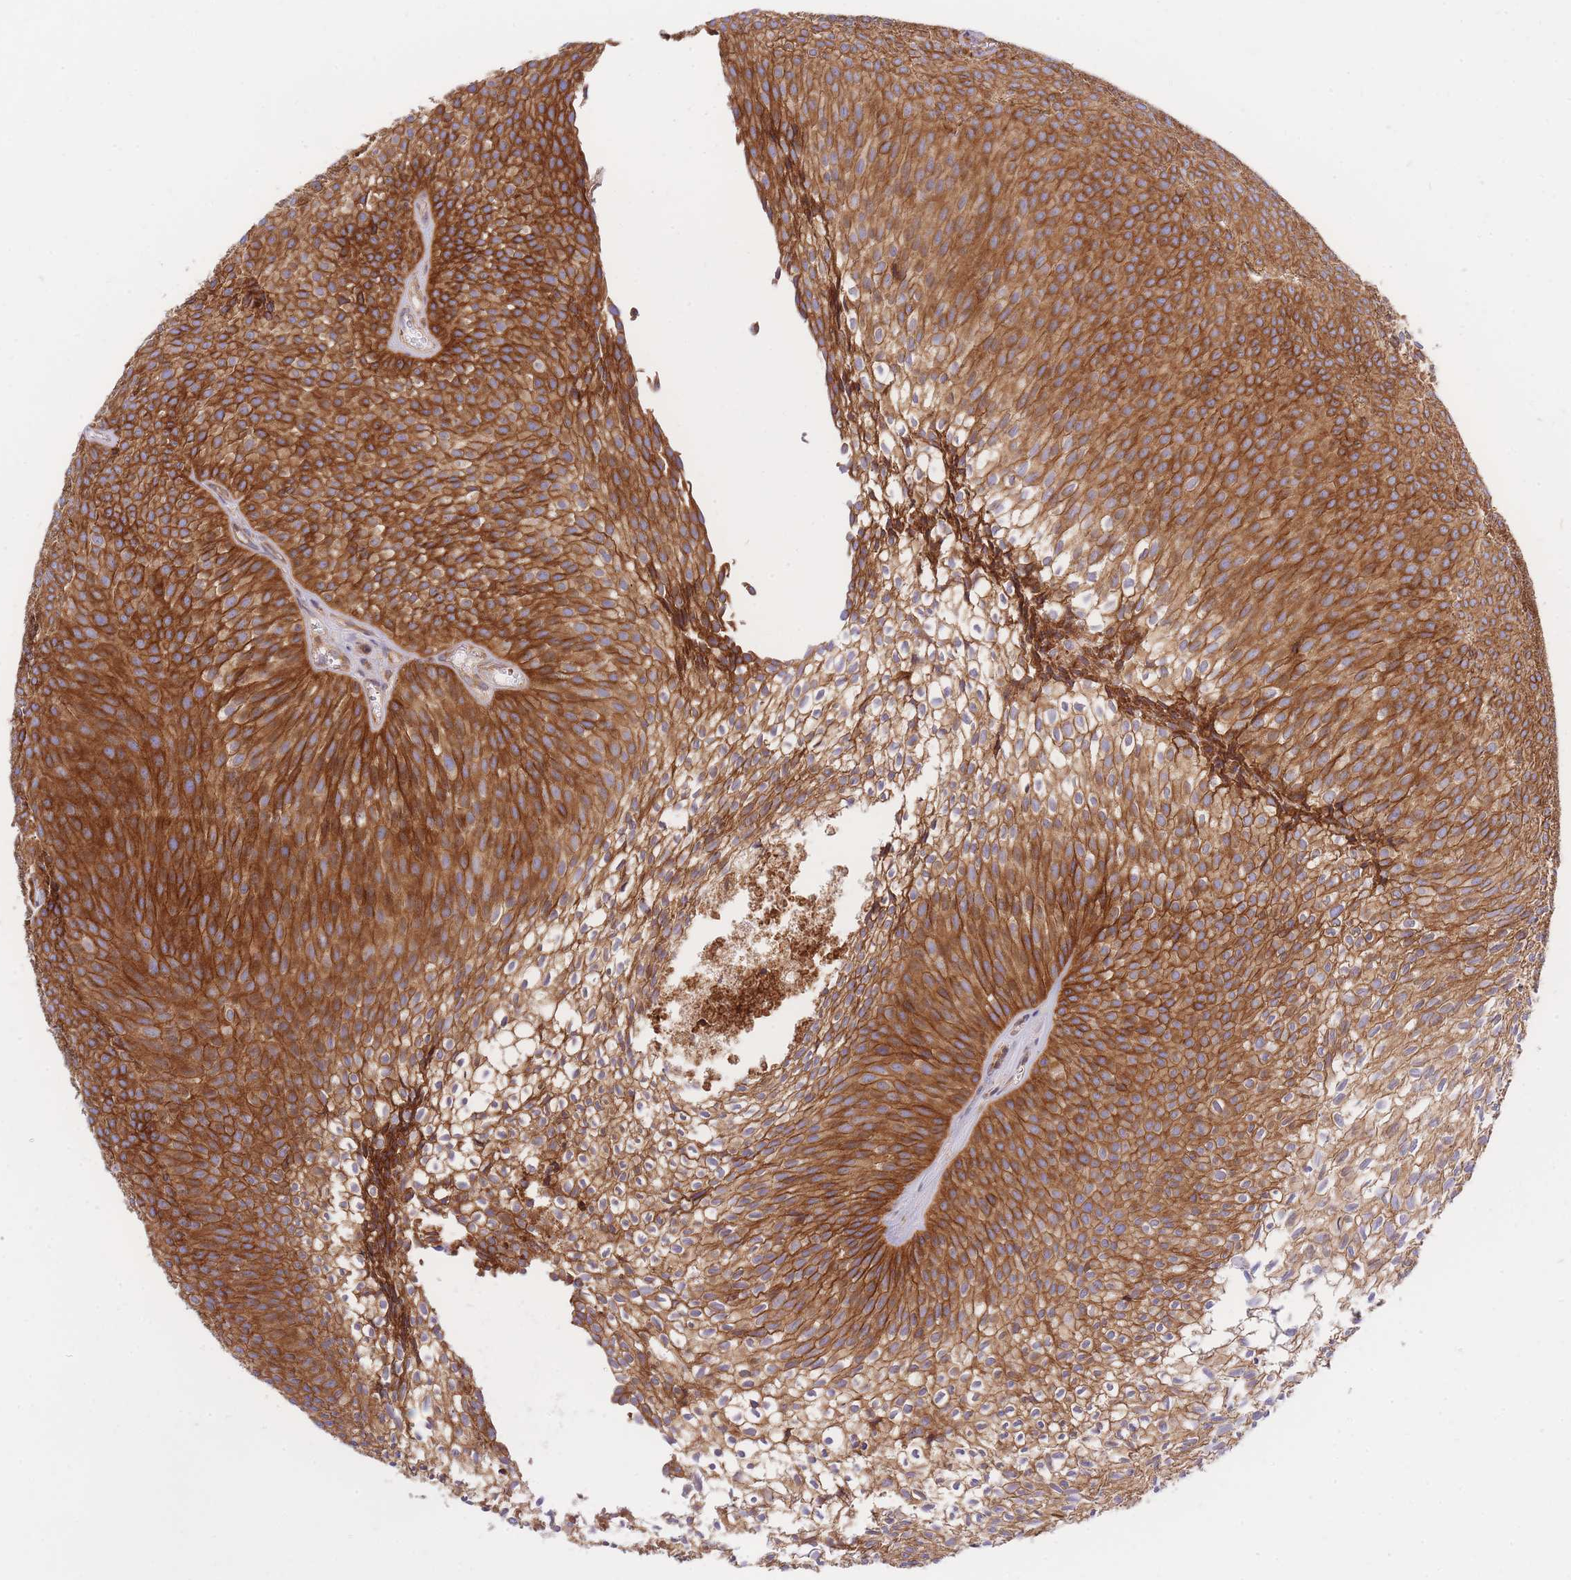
{"staining": {"intensity": "strong", "quantity": ">75%", "location": "cytoplasmic/membranous"}, "tissue": "urothelial cancer", "cell_type": "Tumor cells", "image_type": "cancer", "snomed": [{"axis": "morphology", "description": "Urothelial carcinoma, Low grade"}, {"axis": "topography", "description": "Urinary bladder"}], "caption": "Immunohistochemistry (IHC) image of urothelial carcinoma (low-grade) stained for a protein (brown), which reveals high levels of strong cytoplasmic/membranous staining in about >75% of tumor cells.", "gene": "REM1", "patient": {"sex": "male", "age": 91}}